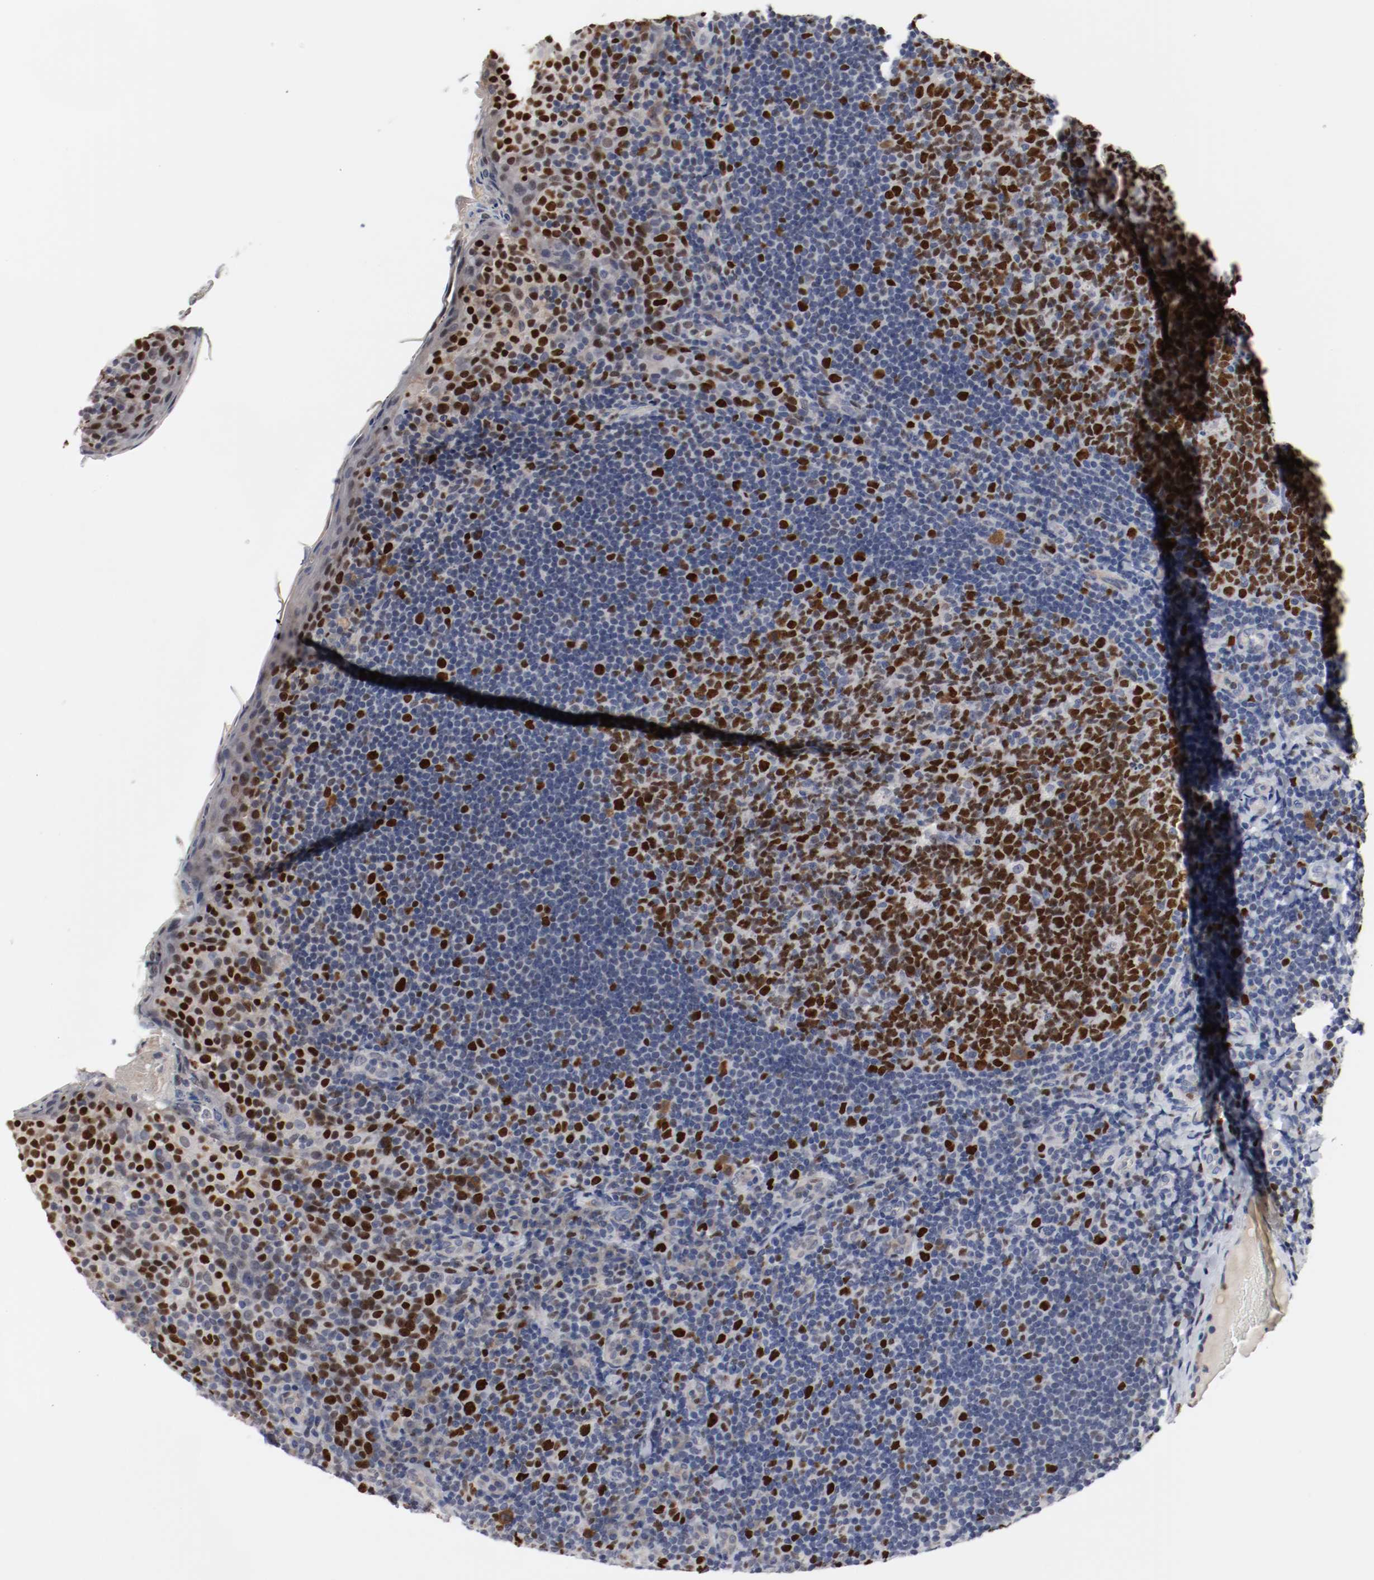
{"staining": {"intensity": "strong", "quantity": ">75%", "location": "nuclear"}, "tissue": "tonsil", "cell_type": "Germinal center cells", "image_type": "normal", "snomed": [{"axis": "morphology", "description": "Normal tissue, NOS"}, {"axis": "topography", "description": "Tonsil"}], "caption": "The micrograph reveals staining of normal tonsil, revealing strong nuclear protein positivity (brown color) within germinal center cells.", "gene": "MCM6", "patient": {"sex": "male", "age": 17}}